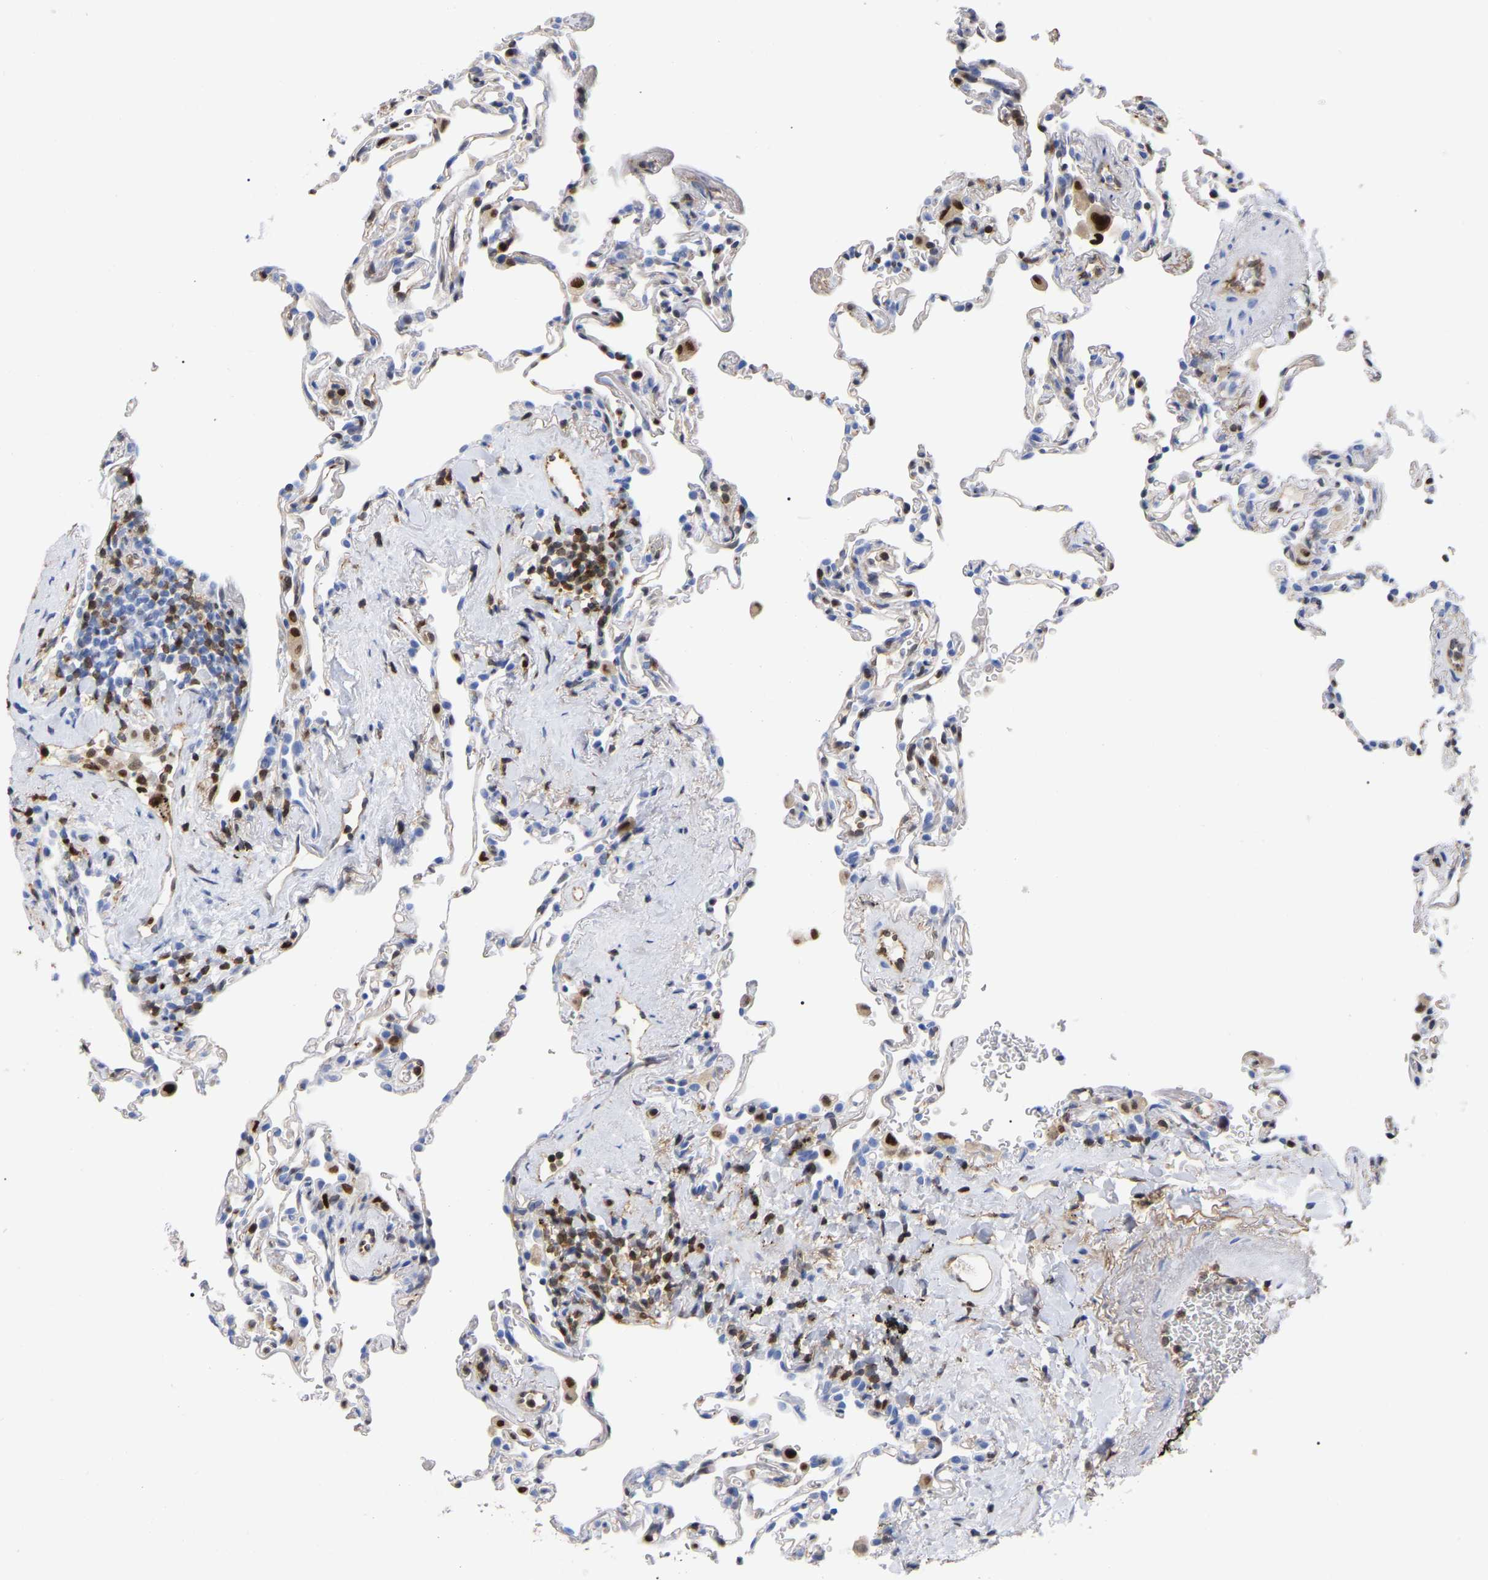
{"staining": {"intensity": "negative", "quantity": "none", "location": "none"}, "tissue": "lung", "cell_type": "Alveolar cells", "image_type": "normal", "snomed": [{"axis": "morphology", "description": "Normal tissue, NOS"}, {"axis": "topography", "description": "Lung"}], "caption": "Immunohistochemical staining of normal human lung displays no significant staining in alveolar cells.", "gene": "GIMAP4", "patient": {"sex": "male", "age": 59}}